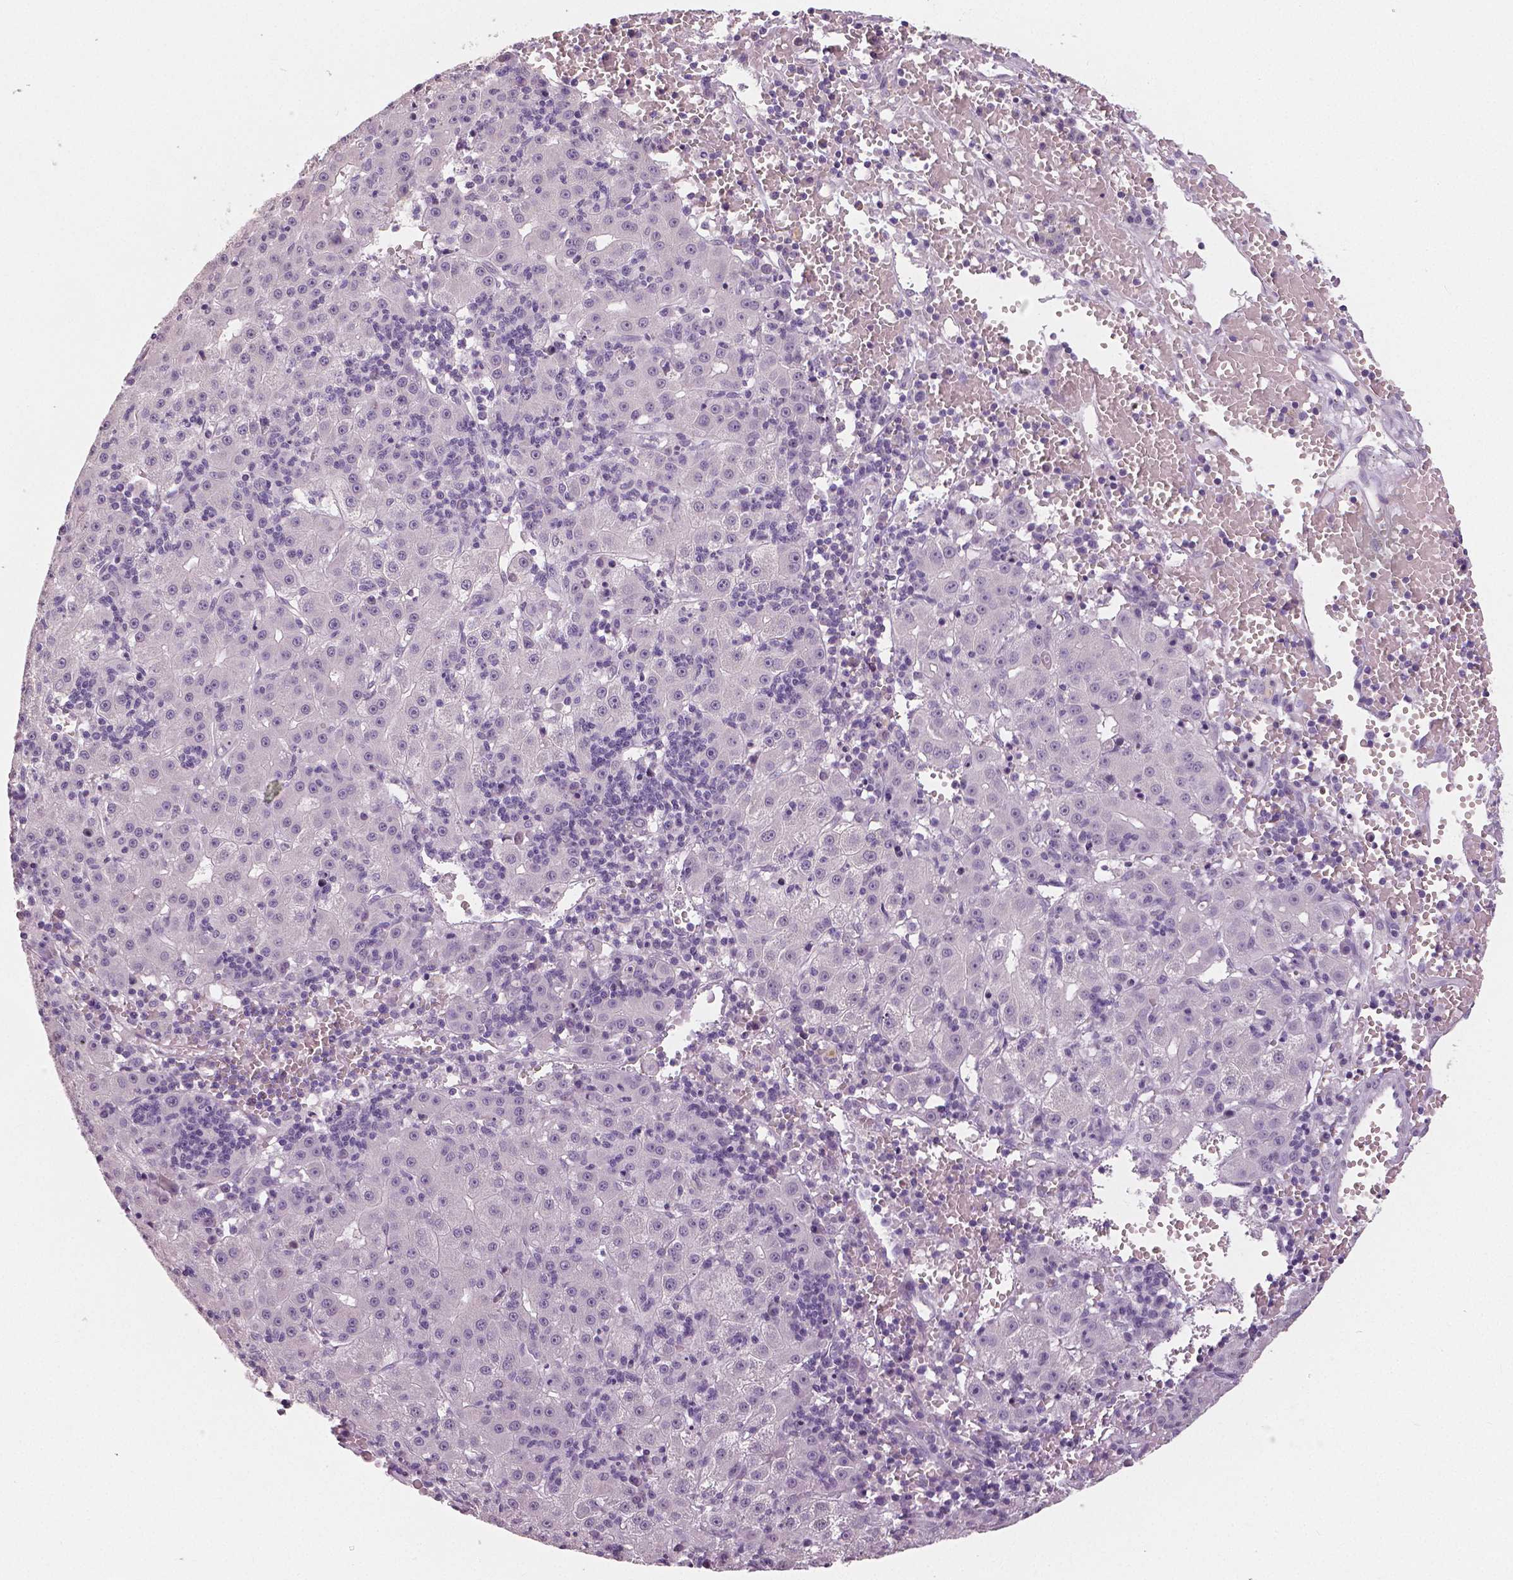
{"staining": {"intensity": "negative", "quantity": "none", "location": "none"}, "tissue": "liver cancer", "cell_type": "Tumor cells", "image_type": "cancer", "snomed": [{"axis": "morphology", "description": "Carcinoma, Hepatocellular, NOS"}, {"axis": "topography", "description": "Liver"}], "caption": "Protein analysis of liver cancer (hepatocellular carcinoma) reveals no significant positivity in tumor cells. (DAB IHC, high magnification).", "gene": "NECAB1", "patient": {"sex": "male", "age": 76}}